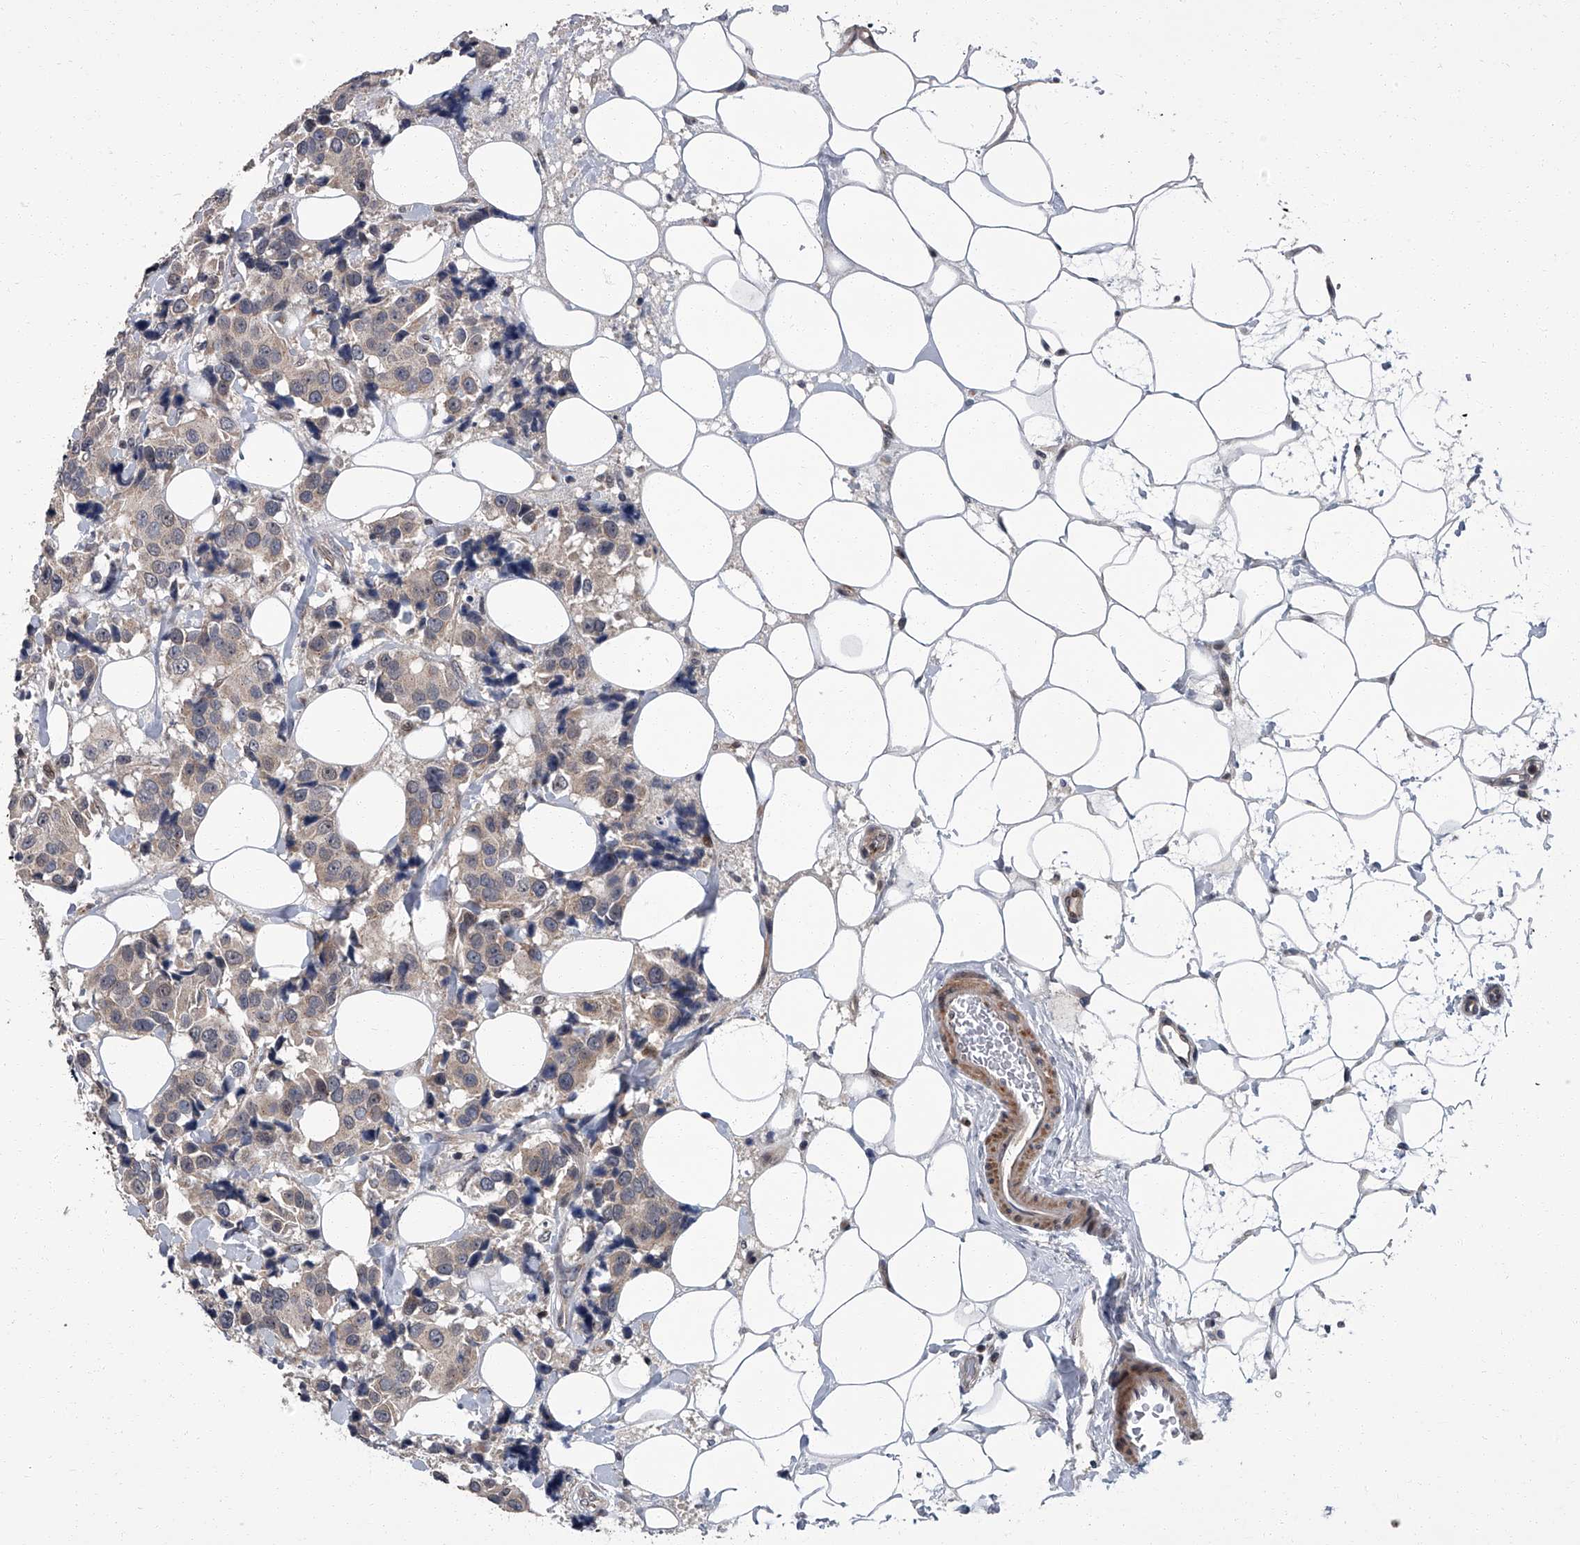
{"staining": {"intensity": "negative", "quantity": "none", "location": "none"}, "tissue": "breast cancer", "cell_type": "Tumor cells", "image_type": "cancer", "snomed": [{"axis": "morphology", "description": "Normal tissue, NOS"}, {"axis": "morphology", "description": "Duct carcinoma"}, {"axis": "topography", "description": "Breast"}], "caption": "Immunohistochemistry photomicrograph of breast invasive ductal carcinoma stained for a protein (brown), which reveals no positivity in tumor cells.", "gene": "ZNF274", "patient": {"sex": "female", "age": 39}}